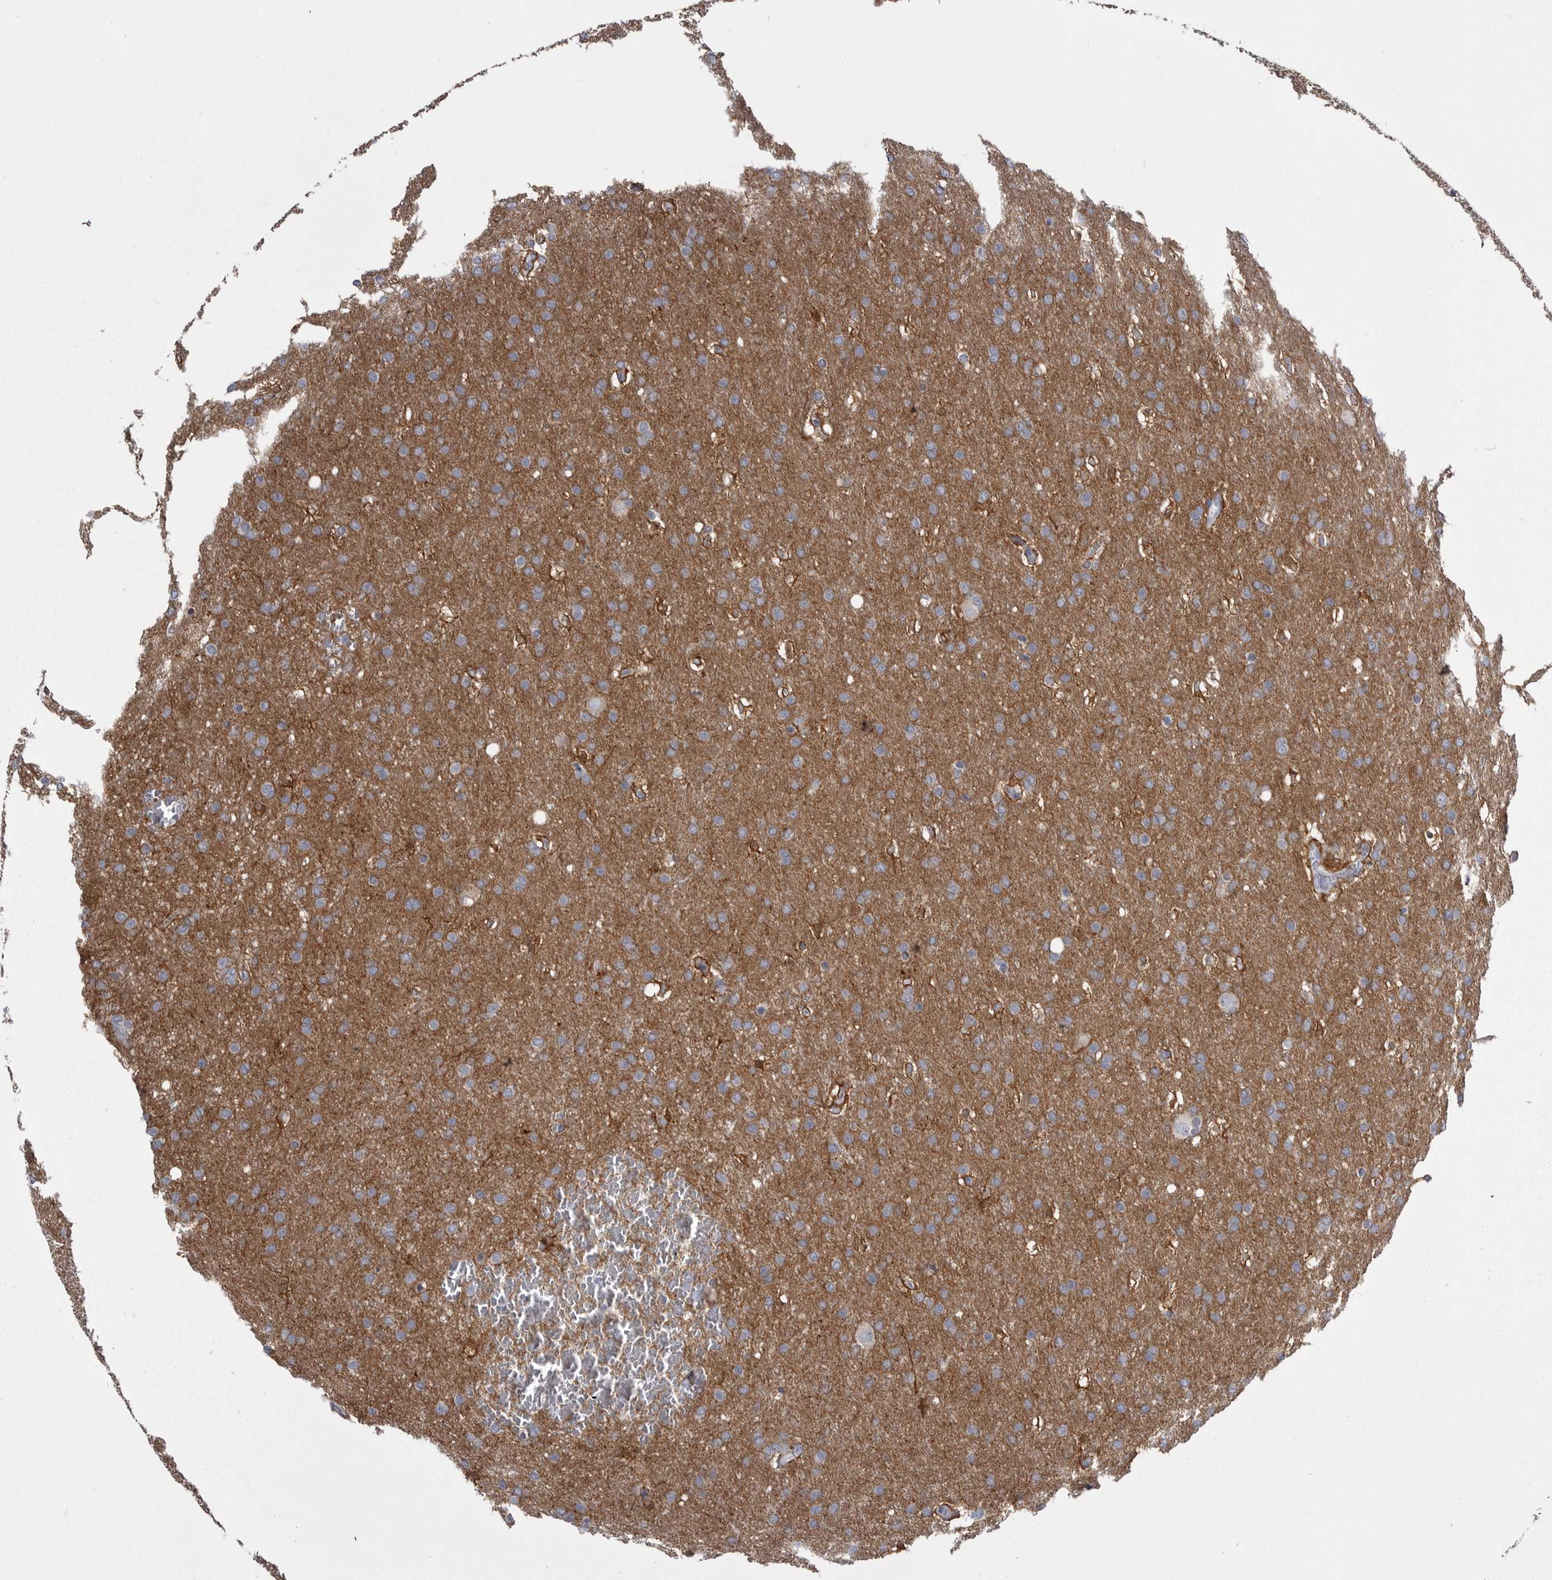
{"staining": {"intensity": "weak", "quantity": "25%-75%", "location": "cytoplasmic/membranous"}, "tissue": "glioma", "cell_type": "Tumor cells", "image_type": "cancer", "snomed": [{"axis": "morphology", "description": "Glioma, malignant, Low grade"}, {"axis": "topography", "description": "Brain"}], "caption": "High-power microscopy captured an immunohistochemistry (IHC) histopathology image of low-grade glioma (malignant), revealing weak cytoplasmic/membranous positivity in about 25%-75% of tumor cells. (IHC, brightfield microscopy, high magnification).", "gene": "ANK2", "patient": {"sex": "female", "age": 37}}